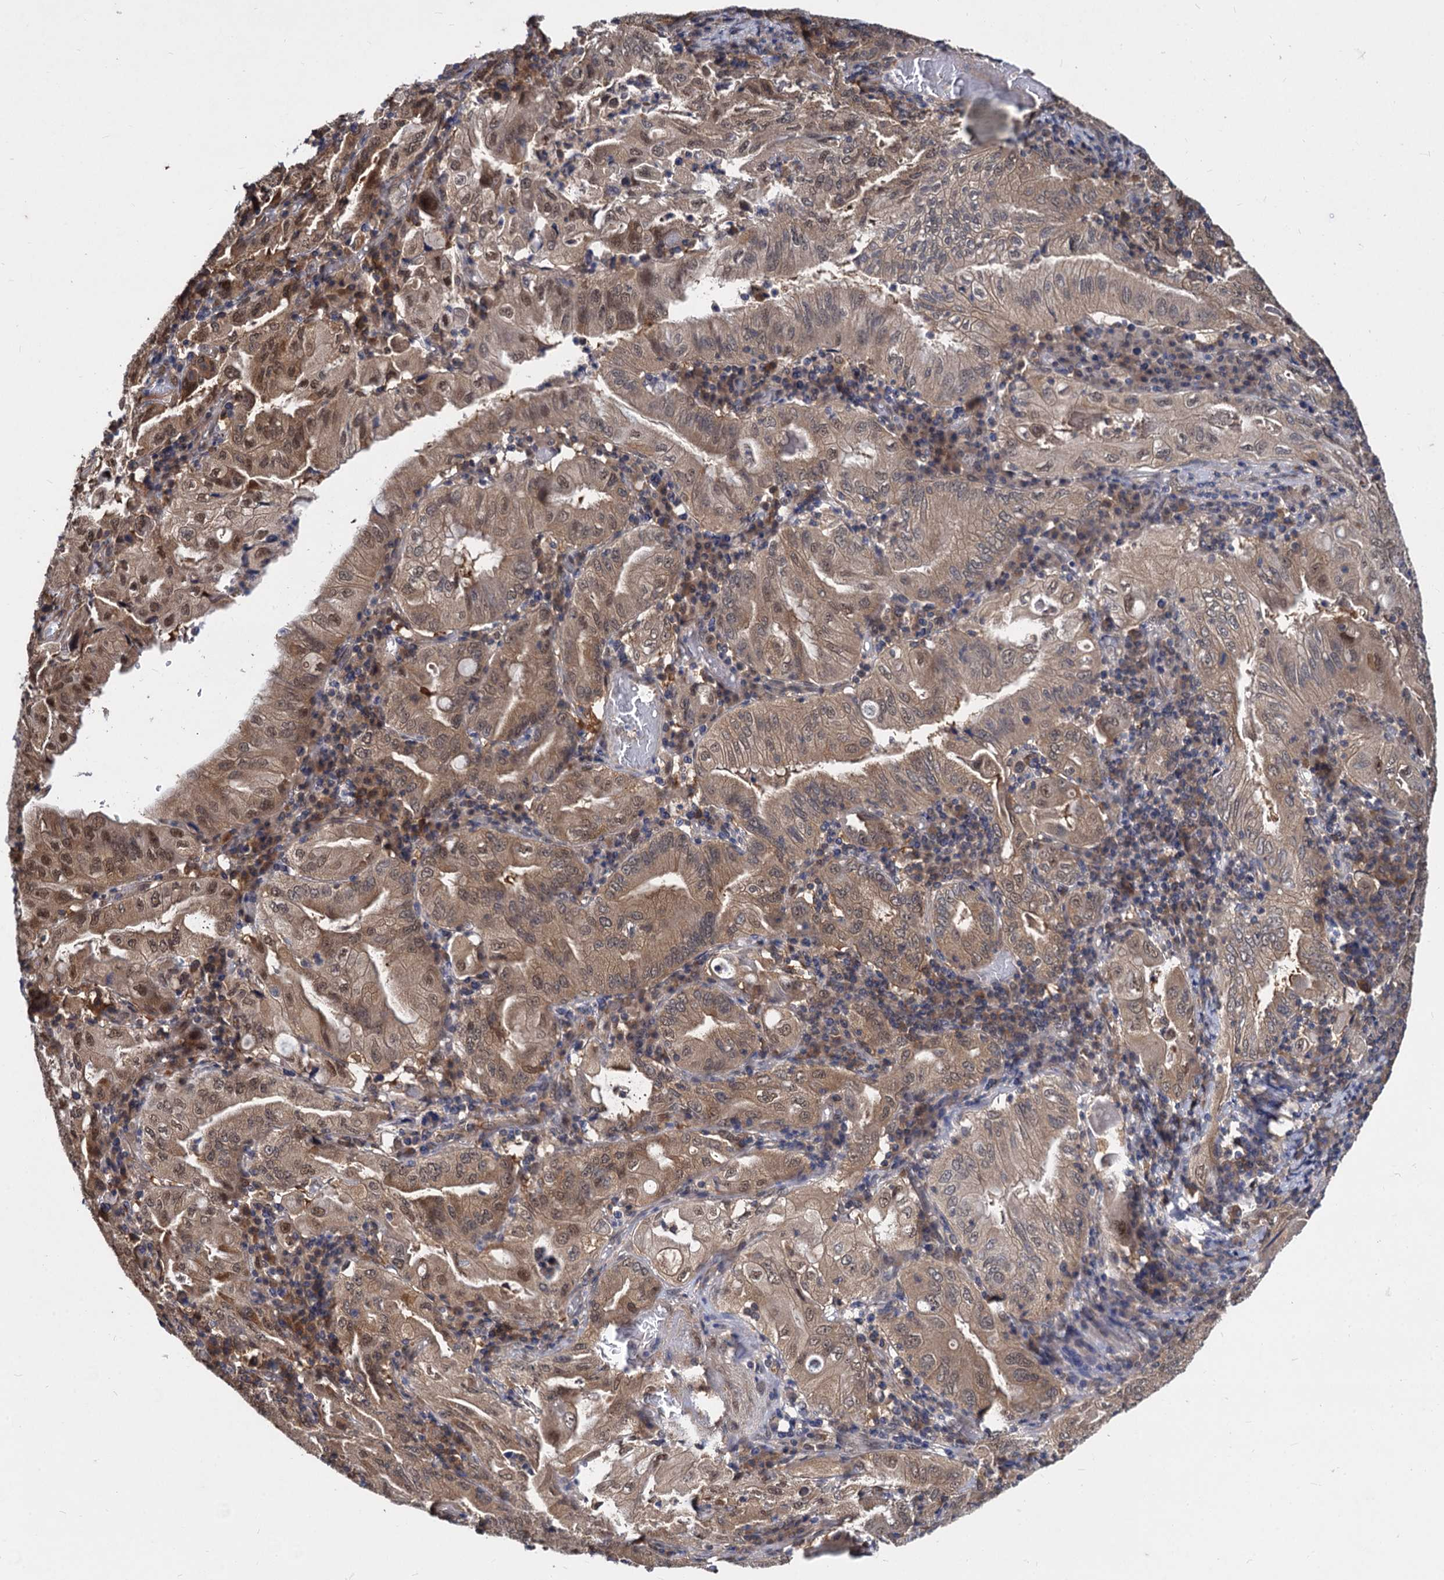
{"staining": {"intensity": "moderate", "quantity": ">75%", "location": "cytoplasmic/membranous,nuclear"}, "tissue": "stomach cancer", "cell_type": "Tumor cells", "image_type": "cancer", "snomed": [{"axis": "morphology", "description": "Normal tissue, NOS"}, {"axis": "morphology", "description": "Adenocarcinoma, NOS"}, {"axis": "topography", "description": "Esophagus"}, {"axis": "topography", "description": "Stomach, upper"}, {"axis": "topography", "description": "Peripheral nerve tissue"}], "caption": "Protein expression analysis of stomach cancer (adenocarcinoma) shows moderate cytoplasmic/membranous and nuclear expression in about >75% of tumor cells. Nuclei are stained in blue.", "gene": "PSMD4", "patient": {"sex": "male", "age": 62}}